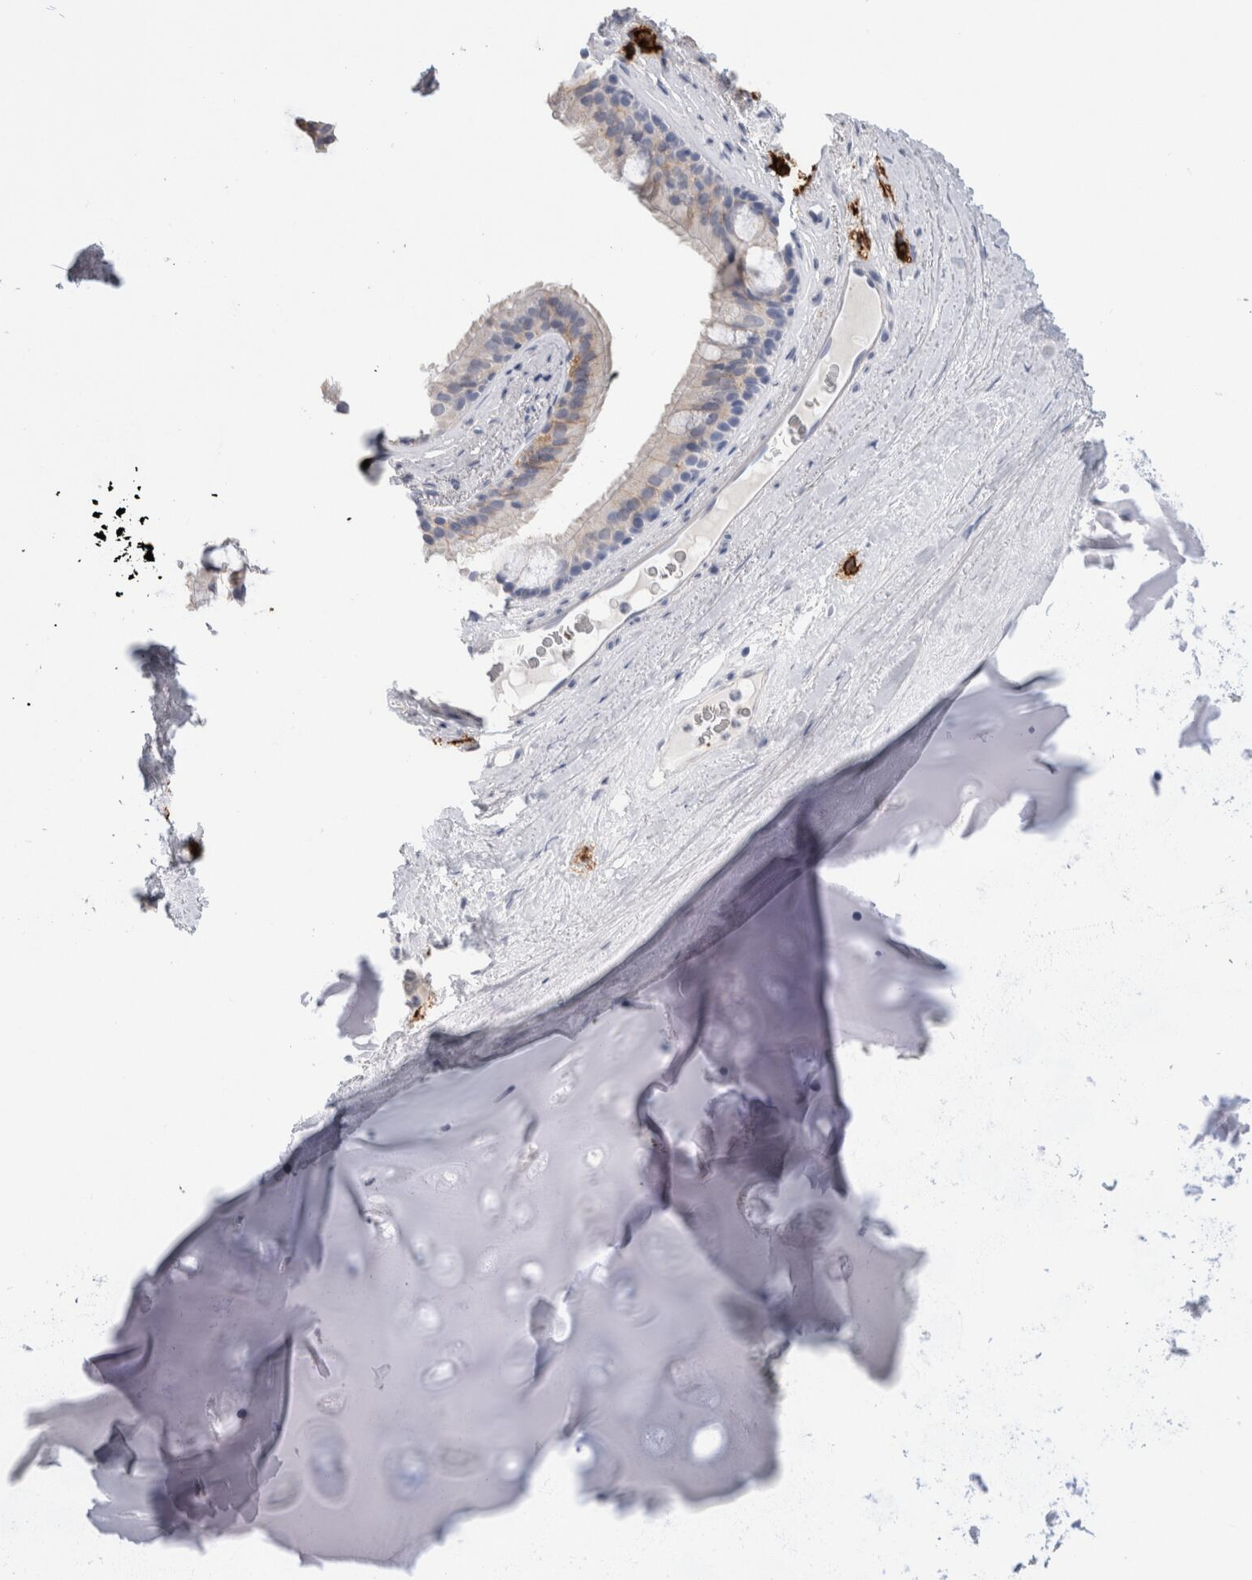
{"staining": {"intensity": "negative", "quantity": "none", "location": "none"}, "tissue": "bronchus", "cell_type": "Respiratory epithelial cells", "image_type": "normal", "snomed": [{"axis": "morphology", "description": "Normal tissue, NOS"}, {"axis": "topography", "description": "Cartilage tissue"}], "caption": "Immunohistochemistry (IHC) photomicrograph of normal bronchus: human bronchus stained with DAB demonstrates no significant protein expression in respiratory epithelial cells.", "gene": "CD38", "patient": {"sex": "female", "age": 63}}